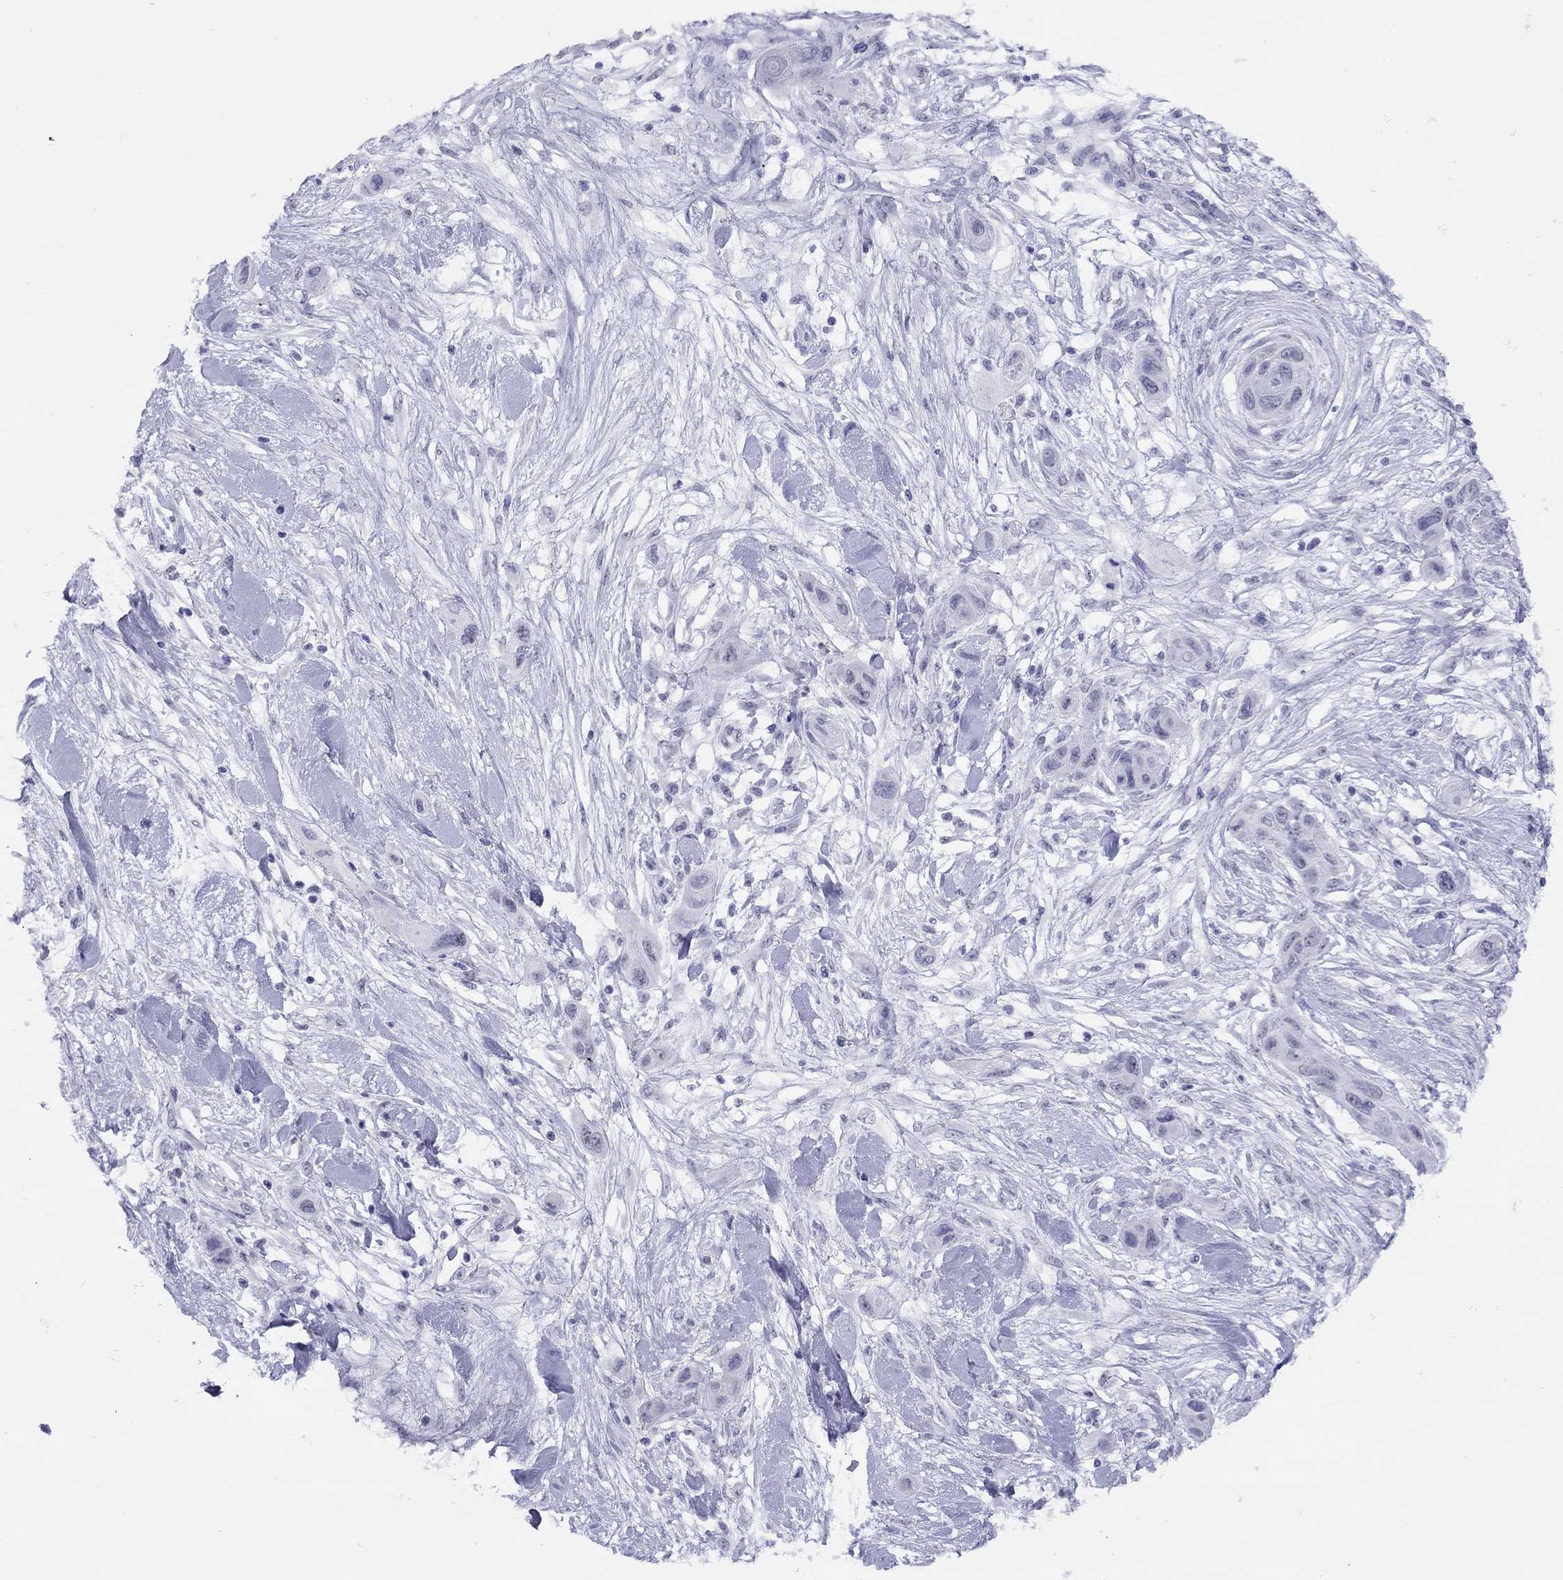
{"staining": {"intensity": "negative", "quantity": "none", "location": "none"}, "tissue": "skin cancer", "cell_type": "Tumor cells", "image_type": "cancer", "snomed": [{"axis": "morphology", "description": "Squamous cell carcinoma, NOS"}, {"axis": "topography", "description": "Skin"}], "caption": "Tumor cells show no significant expression in skin cancer.", "gene": "LYAR", "patient": {"sex": "male", "age": 79}}